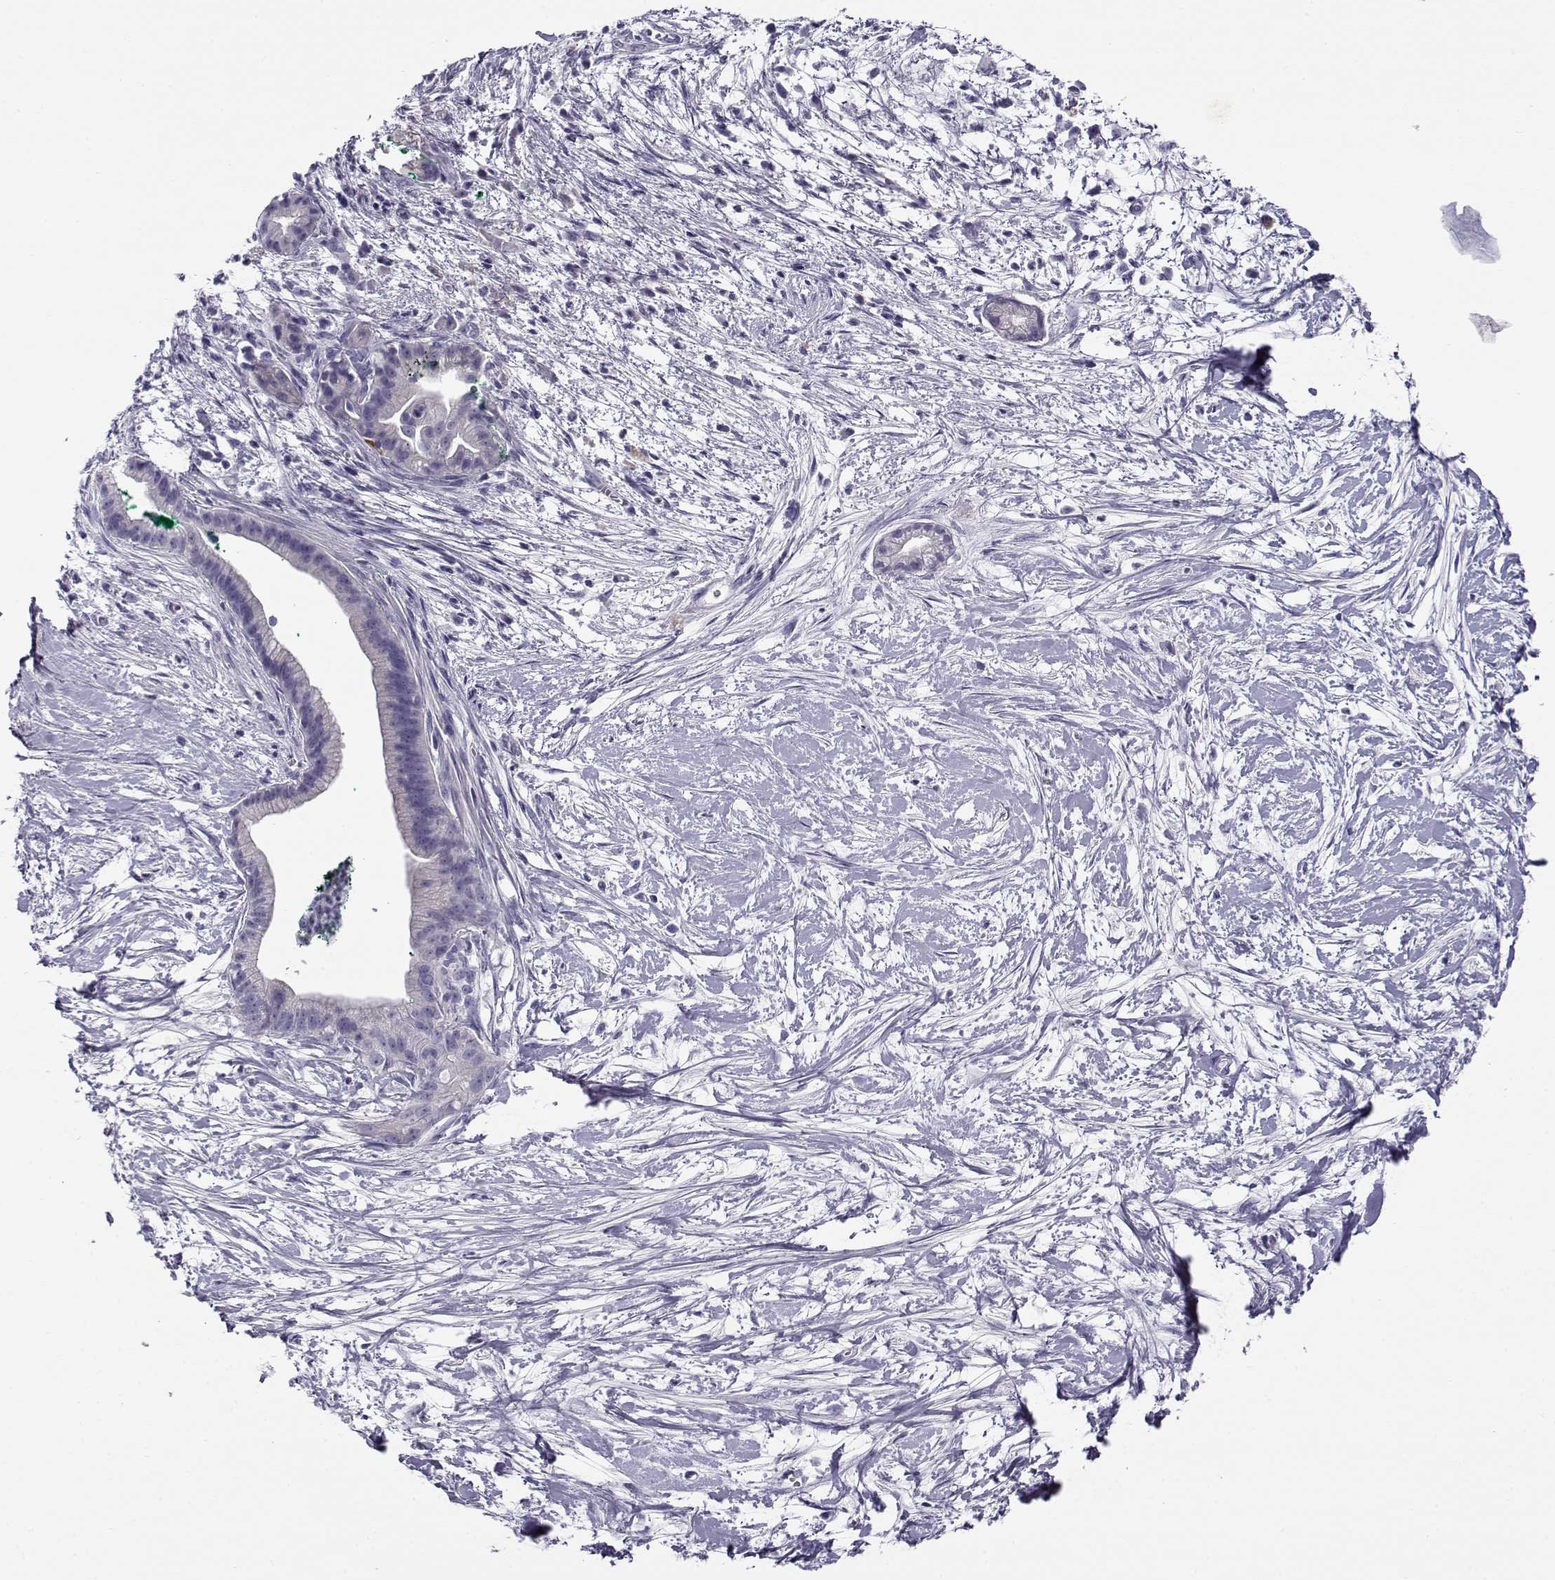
{"staining": {"intensity": "negative", "quantity": "none", "location": "none"}, "tissue": "pancreatic cancer", "cell_type": "Tumor cells", "image_type": "cancer", "snomed": [{"axis": "morphology", "description": "Normal tissue, NOS"}, {"axis": "morphology", "description": "Adenocarcinoma, NOS"}, {"axis": "topography", "description": "Lymph node"}, {"axis": "topography", "description": "Pancreas"}], "caption": "The micrograph displays no significant staining in tumor cells of pancreatic adenocarcinoma. (Brightfield microscopy of DAB immunohistochemistry at high magnification).", "gene": "RHOXF2", "patient": {"sex": "female", "age": 58}}